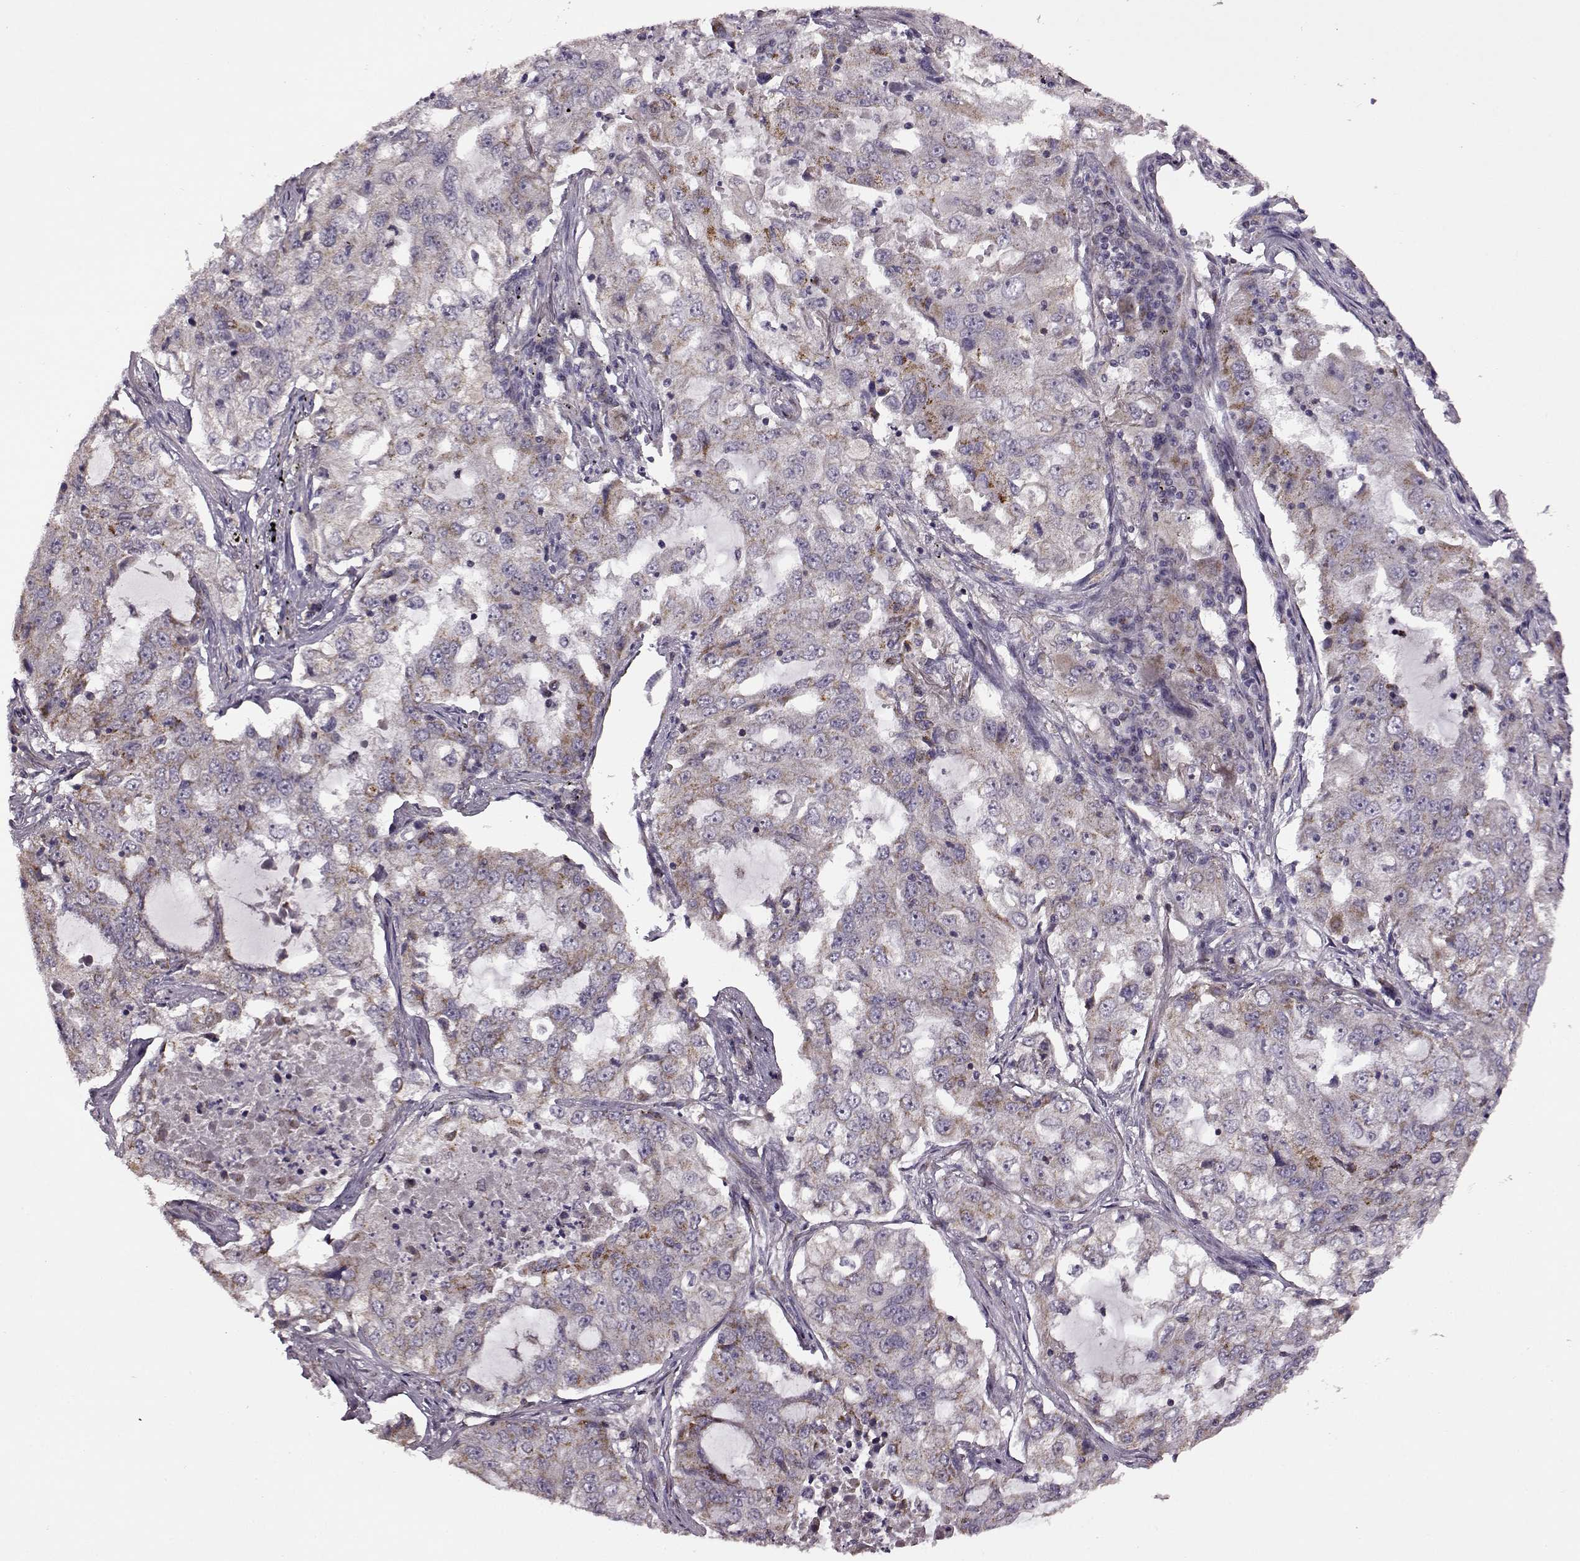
{"staining": {"intensity": "moderate", "quantity": ">75%", "location": "cytoplasmic/membranous"}, "tissue": "lung cancer", "cell_type": "Tumor cells", "image_type": "cancer", "snomed": [{"axis": "morphology", "description": "Adenocarcinoma, NOS"}, {"axis": "topography", "description": "Lung"}], "caption": "A photomicrograph of lung cancer (adenocarcinoma) stained for a protein displays moderate cytoplasmic/membranous brown staining in tumor cells. (brown staining indicates protein expression, while blue staining denotes nuclei).", "gene": "MTSS1", "patient": {"sex": "female", "age": 61}}